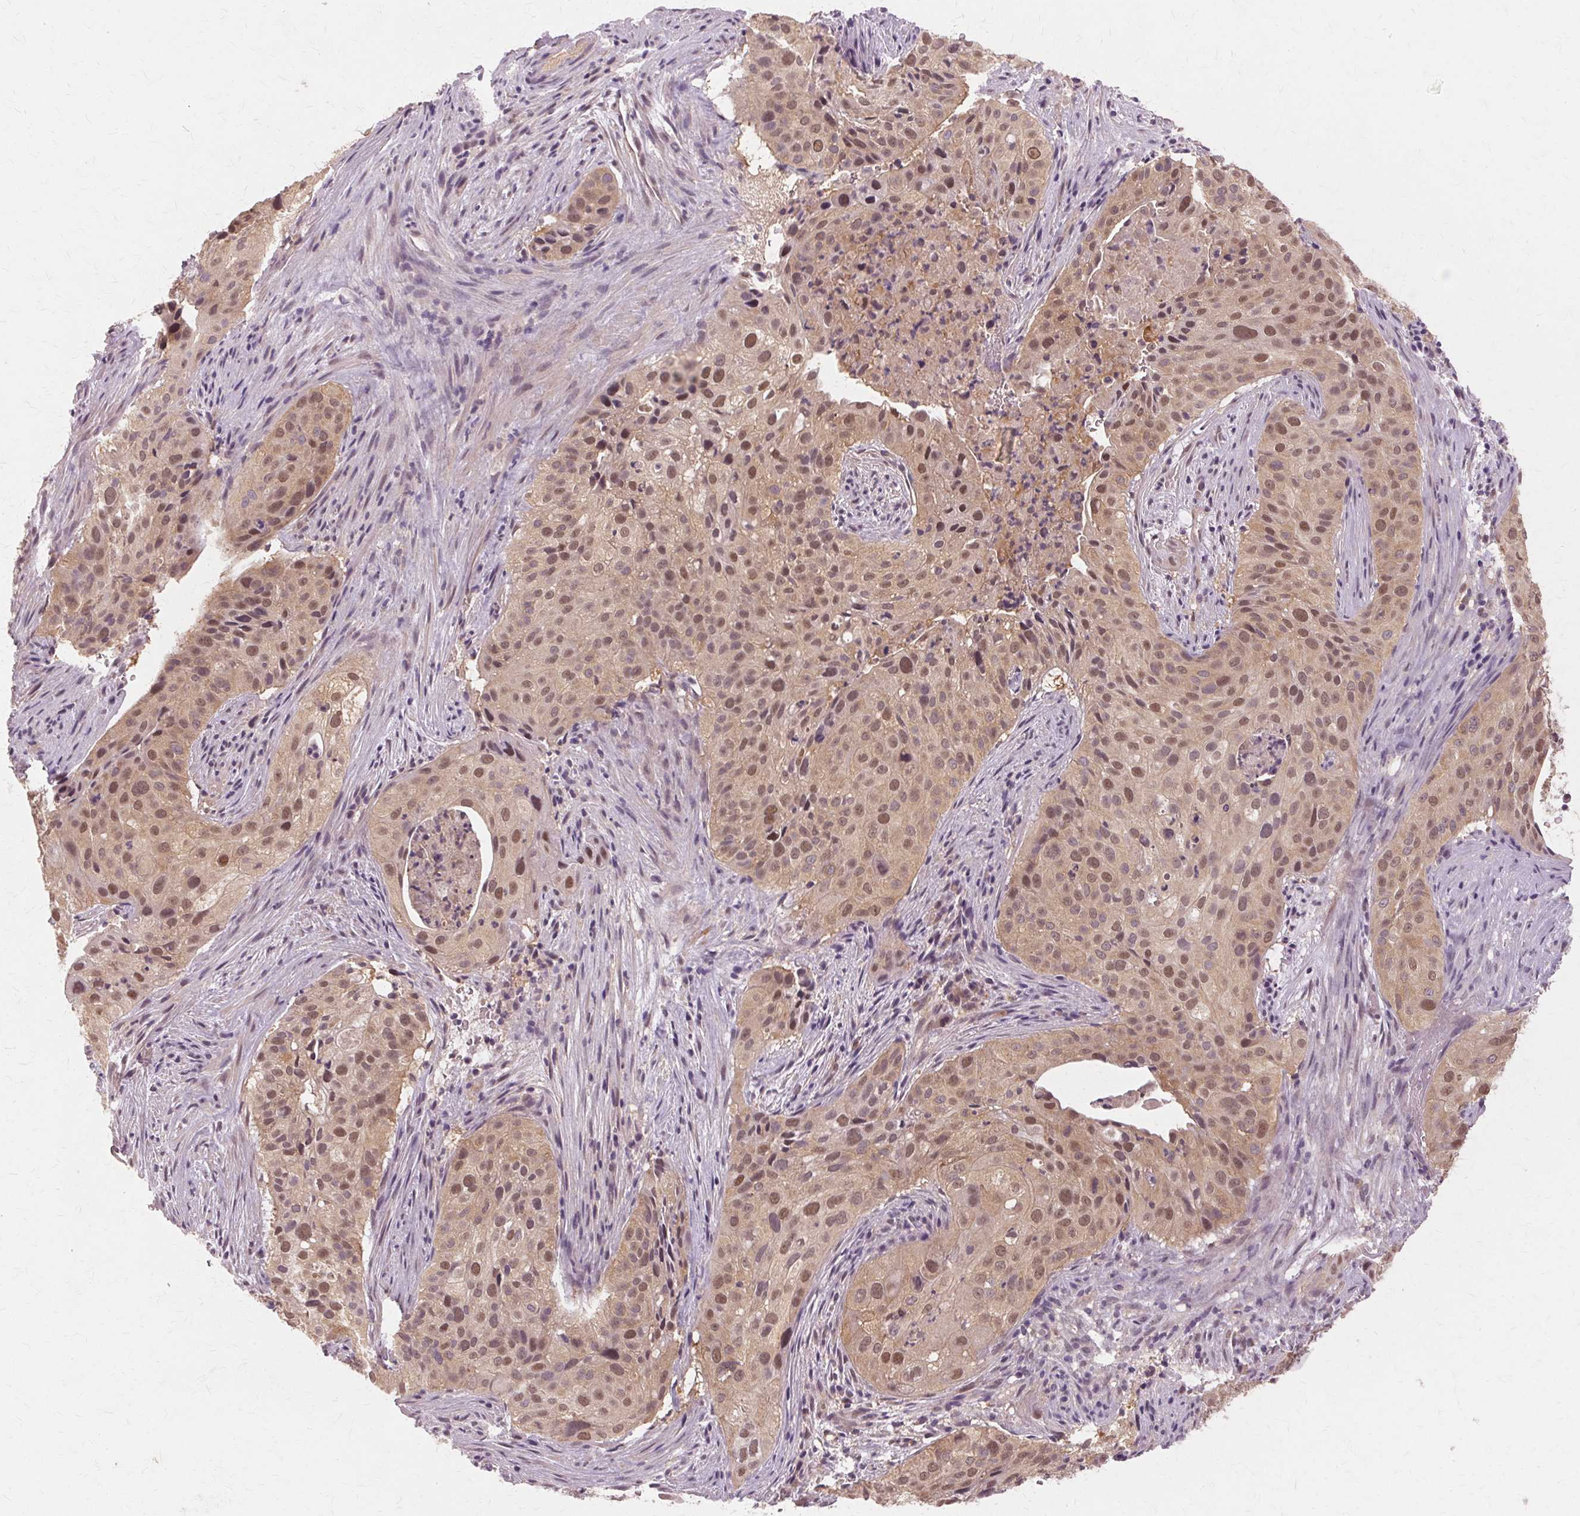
{"staining": {"intensity": "moderate", "quantity": ">75%", "location": "nuclear"}, "tissue": "cervical cancer", "cell_type": "Tumor cells", "image_type": "cancer", "snomed": [{"axis": "morphology", "description": "Squamous cell carcinoma, NOS"}, {"axis": "topography", "description": "Cervix"}], "caption": "IHC of human cervical cancer shows medium levels of moderate nuclear staining in about >75% of tumor cells. (Stains: DAB in brown, nuclei in blue, Microscopy: brightfield microscopy at high magnification).", "gene": "PRMT5", "patient": {"sex": "female", "age": 38}}